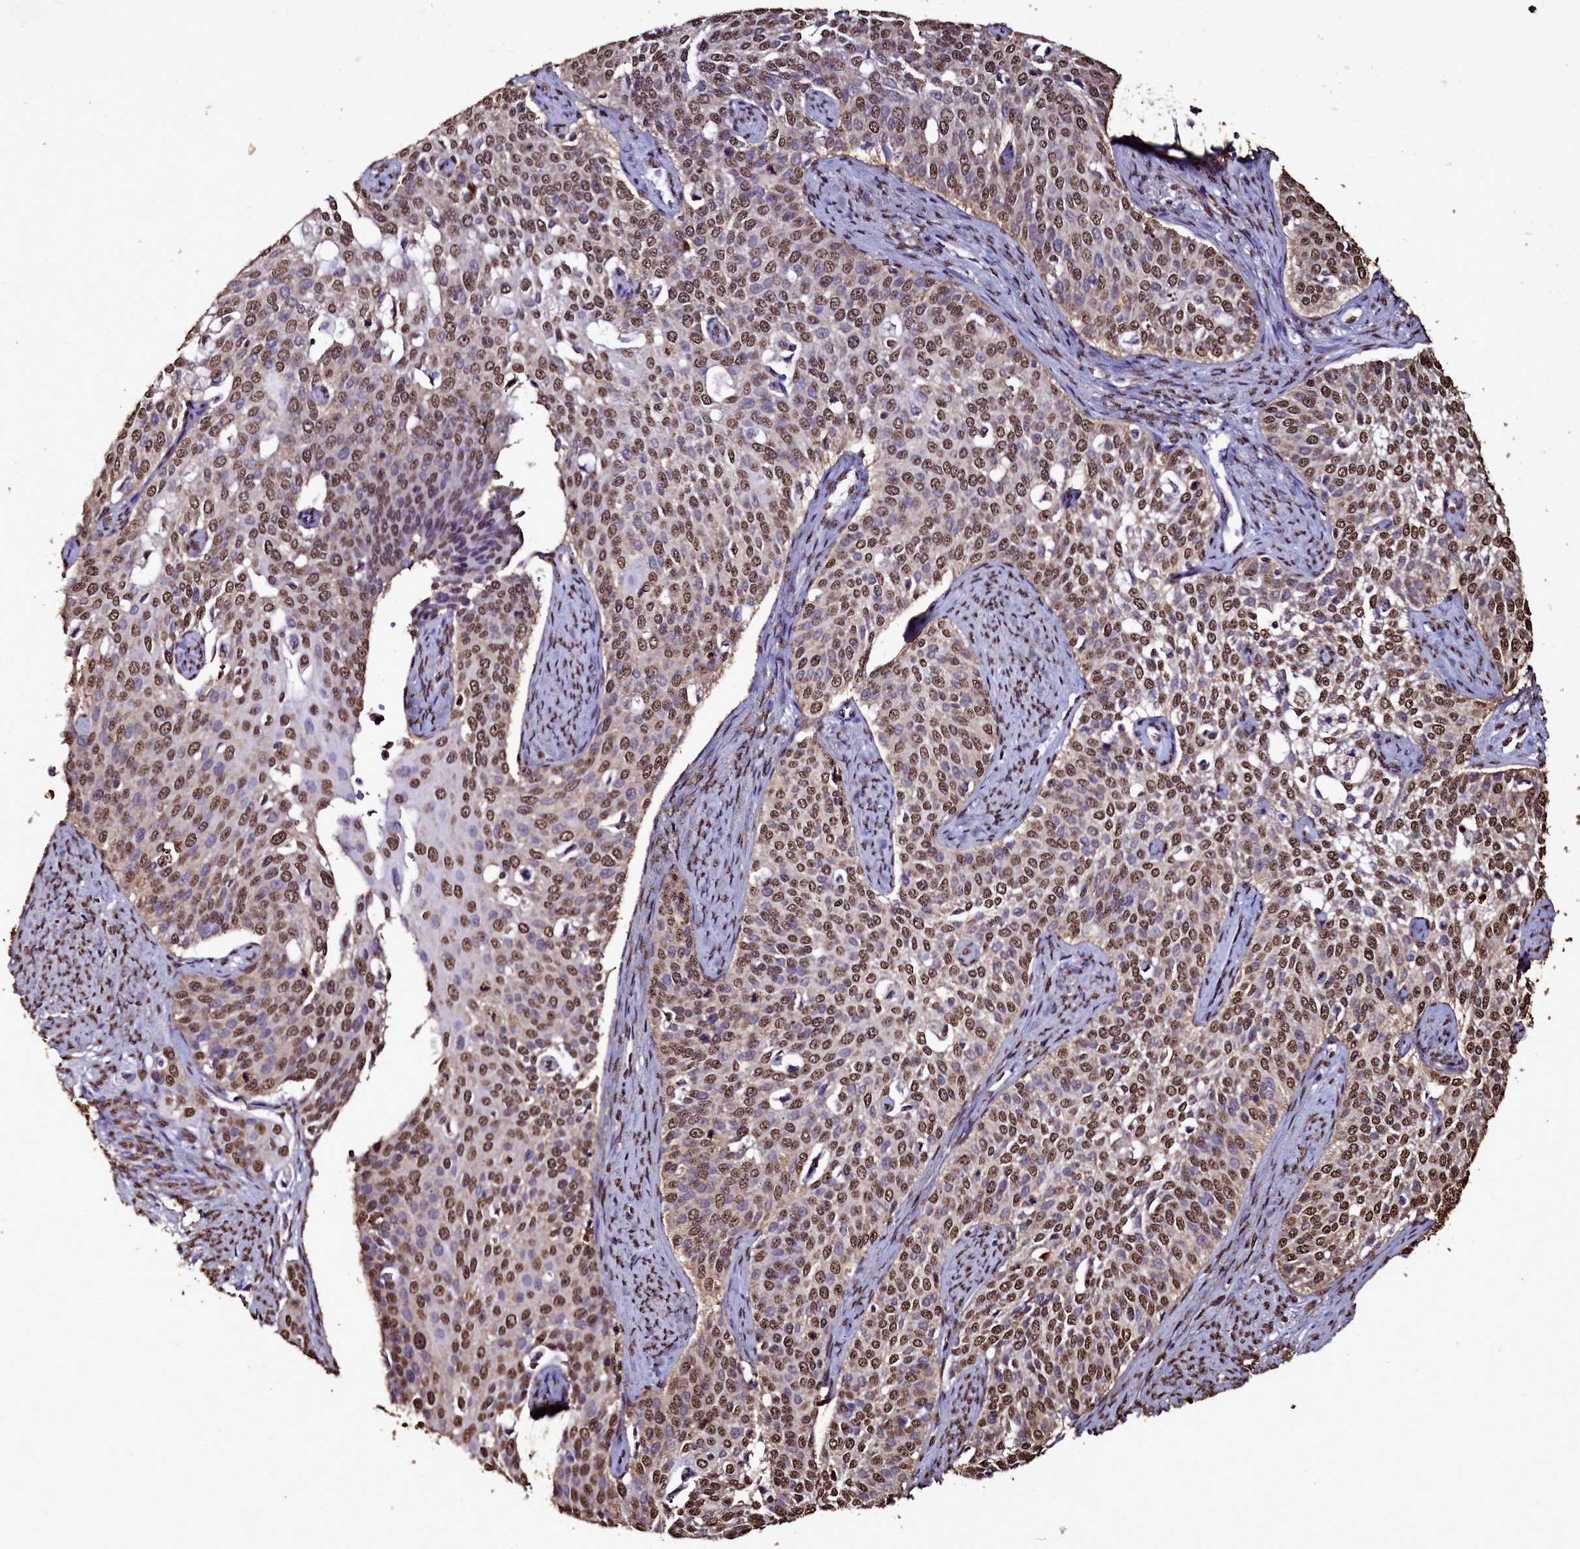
{"staining": {"intensity": "moderate", "quantity": ">75%", "location": "nuclear"}, "tissue": "cervical cancer", "cell_type": "Tumor cells", "image_type": "cancer", "snomed": [{"axis": "morphology", "description": "Squamous cell carcinoma, NOS"}, {"axis": "topography", "description": "Cervix"}], "caption": "Approximately >75% of tumor cells in squamous cell carcinoma (cervical) reveal moderate nuclear protein staining as visualized by brown immunohistochemical staining.", "gene": "TRIP6", "patient": {"sex": "female", "age": 44}}